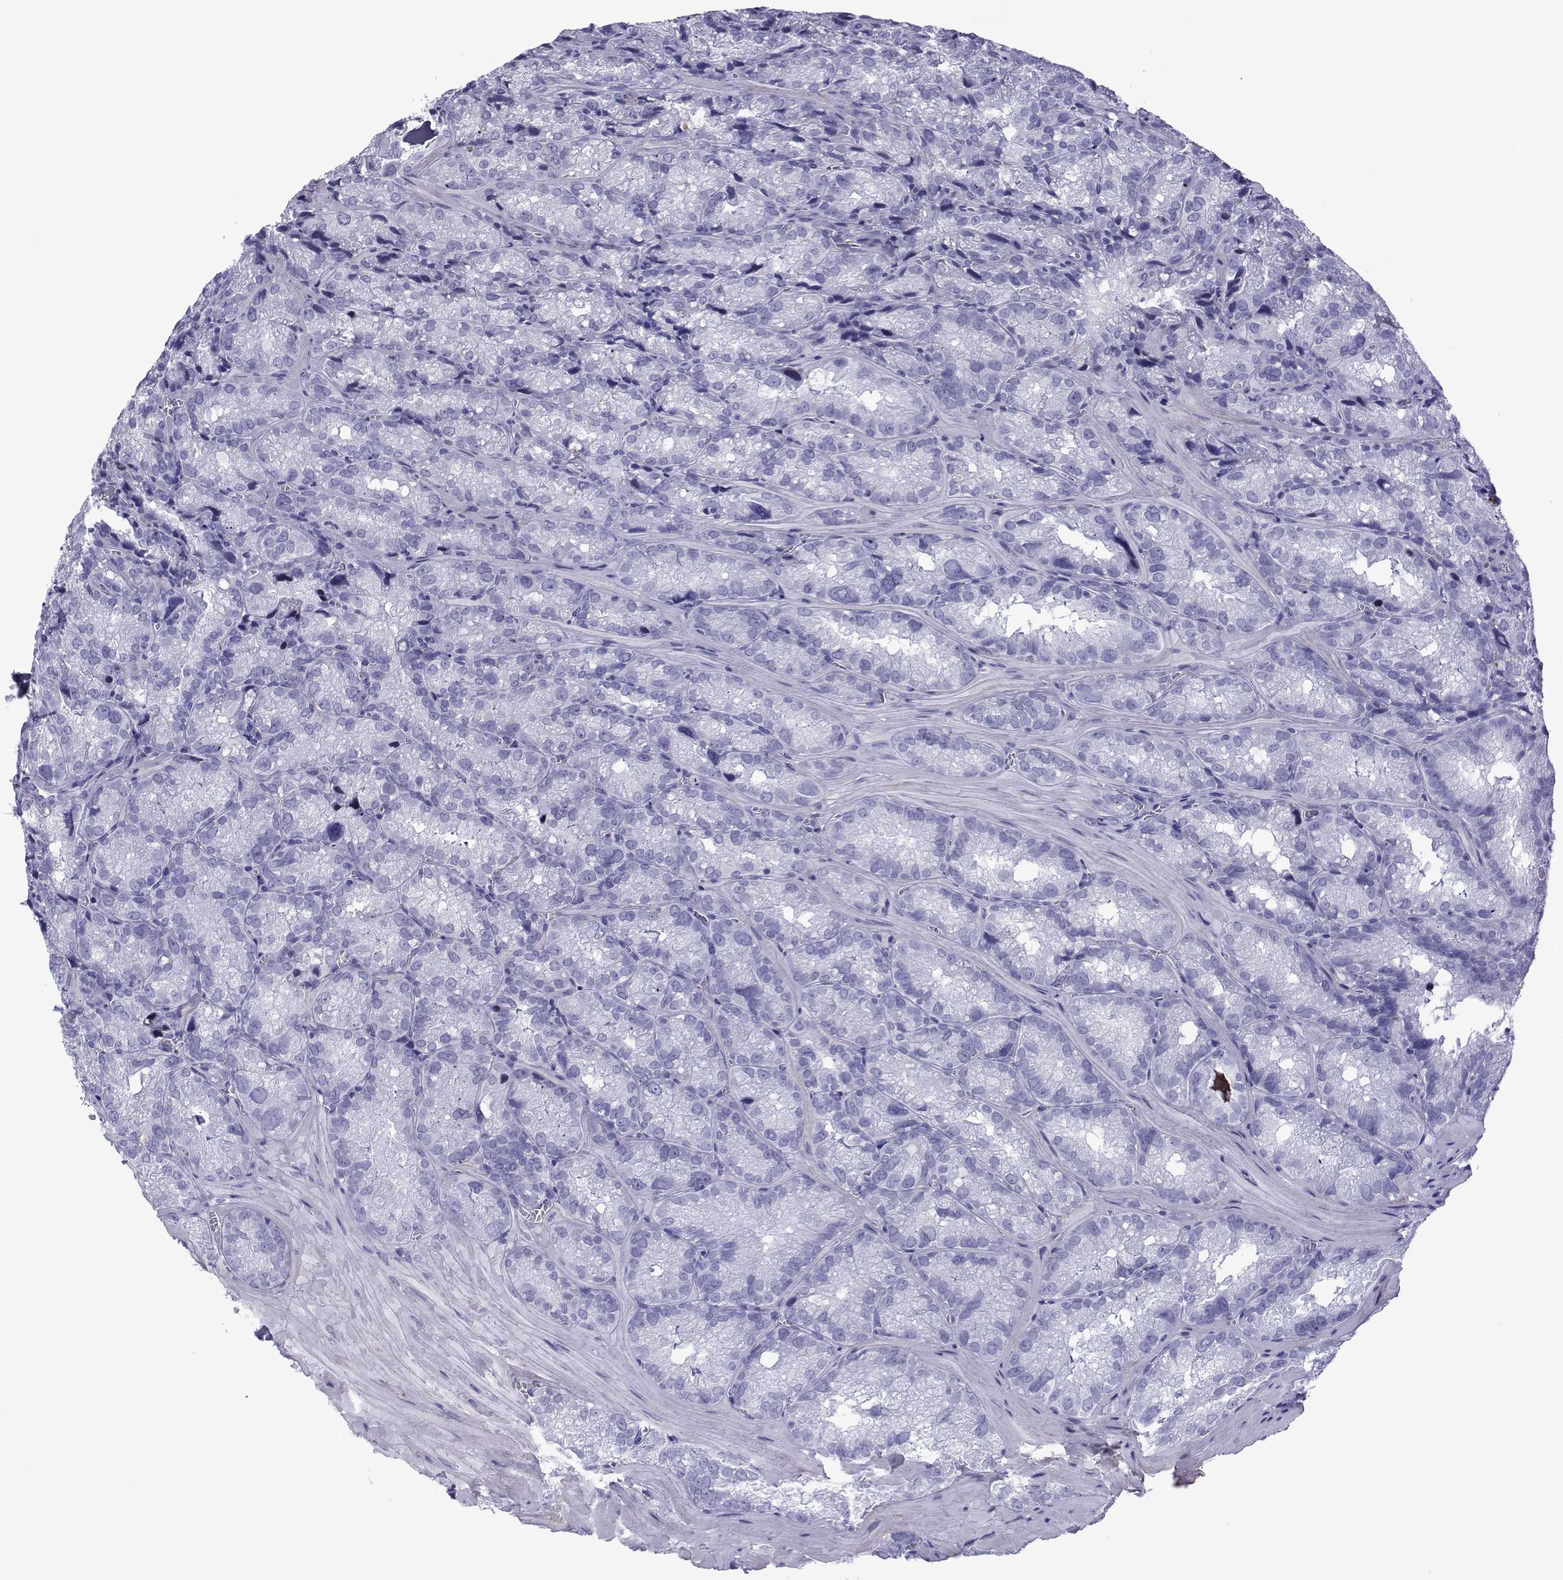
{"staining": {"intensity": "negative", "quantity": "none", "location": "none"}, "tissue": "seminal vesicle", "cell_type": "Glandular cells", "image_type": "normal", "snomed": [{"axis": "morphology", "description": "Normal tissue, NOS"}, {"axis": "topography", "description": "Seminal veicle"}], "caption": "Immunohistochemistry of benign human seminal vesicle reveals no staining in glandular cells. (DAB immunohistochemistry visualized using brightfield microscopy, high magnification).", "gene": "SPANXA1", "patient": {"sex": "male", "age": 57}}